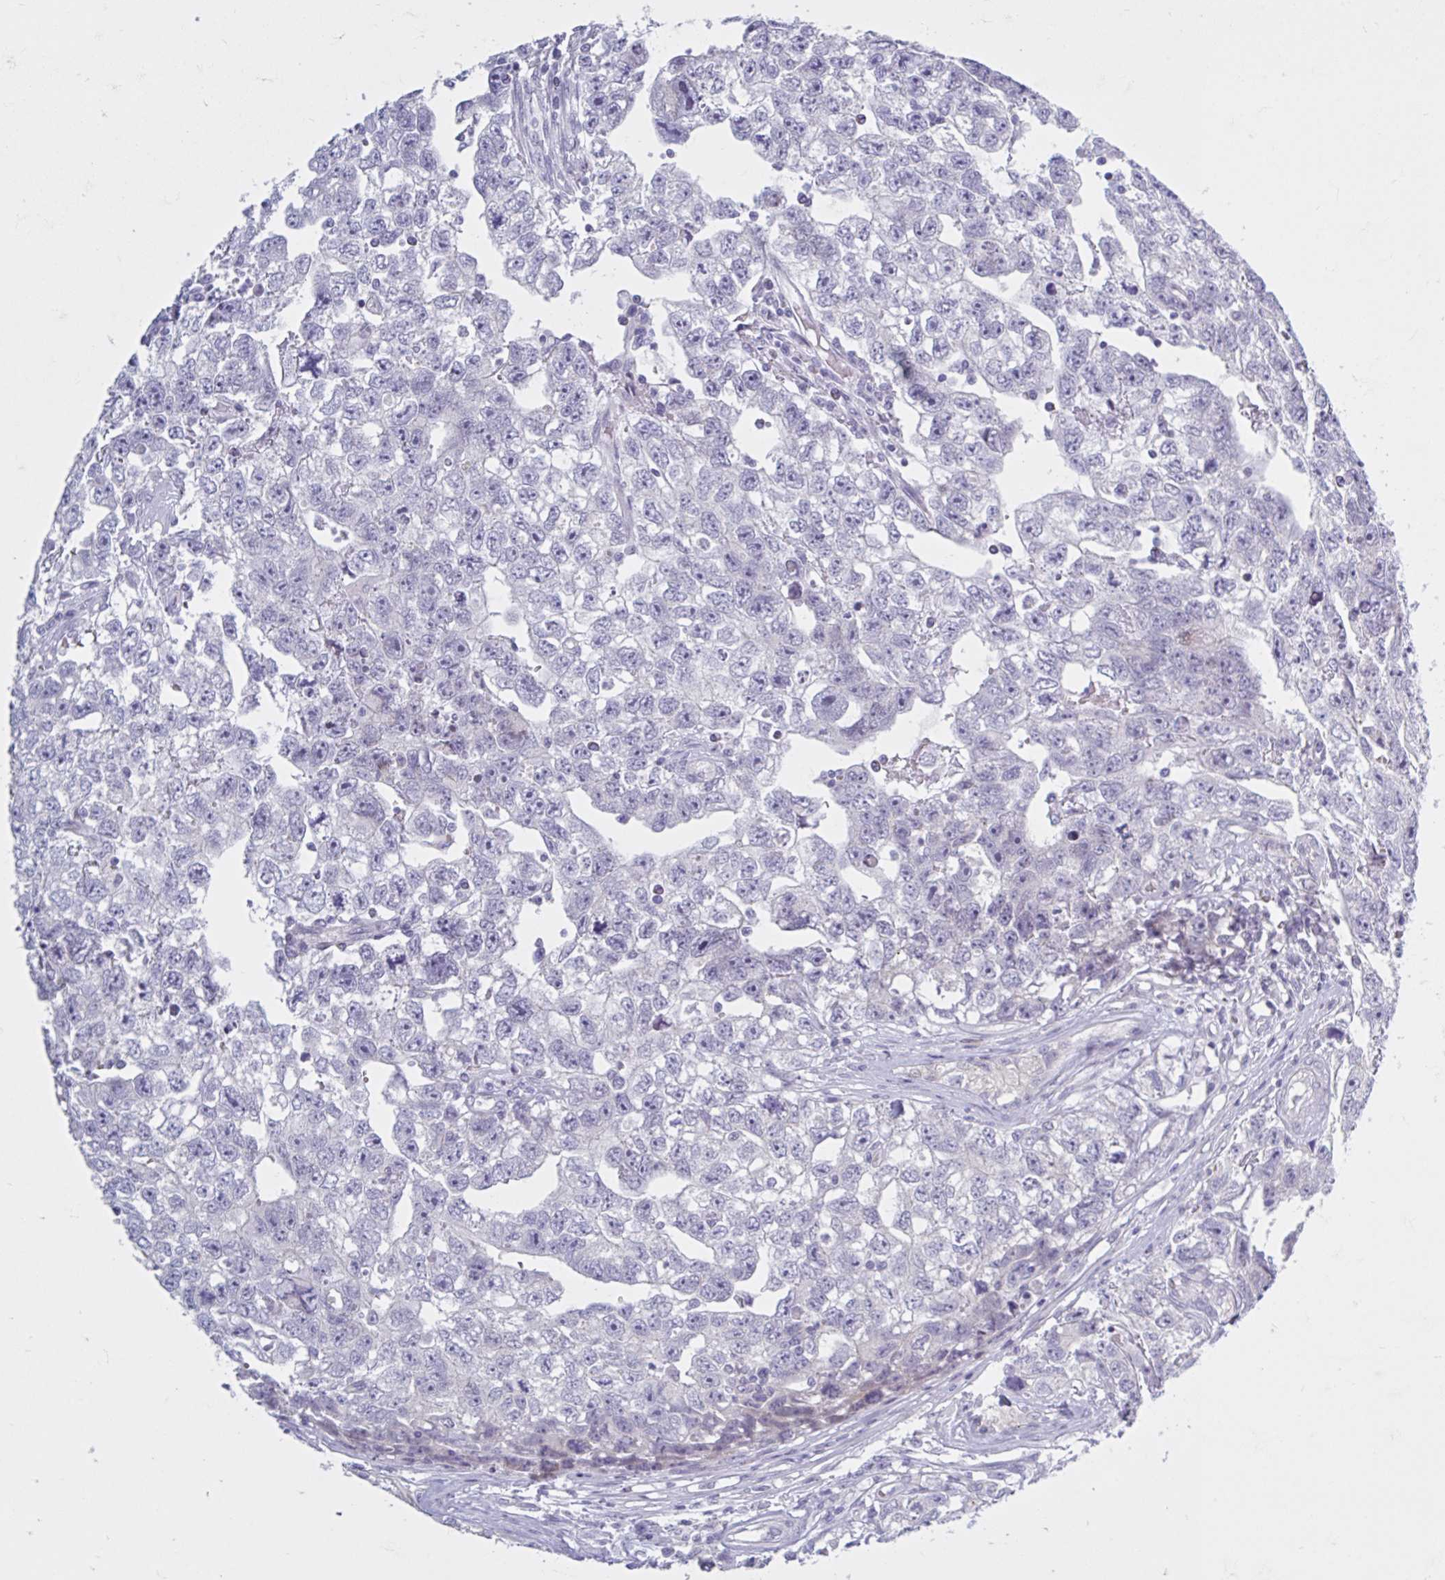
{"staining": {"intensity": "negative", "quantity": "none", "location": "none"}, "tissue": "testis cancer", "cell_type": "Tumor cells", "image_type": "cancer", "snomed": [{"axis": "morphology", "description": "Carcinoma, Embryonal, NOS"}, {"axis": "topography", "description": "Testis"}], "caption": "There is no significant positivity in tumor cells of testis embryonal carcinoma.", "gene": "FAM153A", "patient": {"sex": "male", "age": 22}}